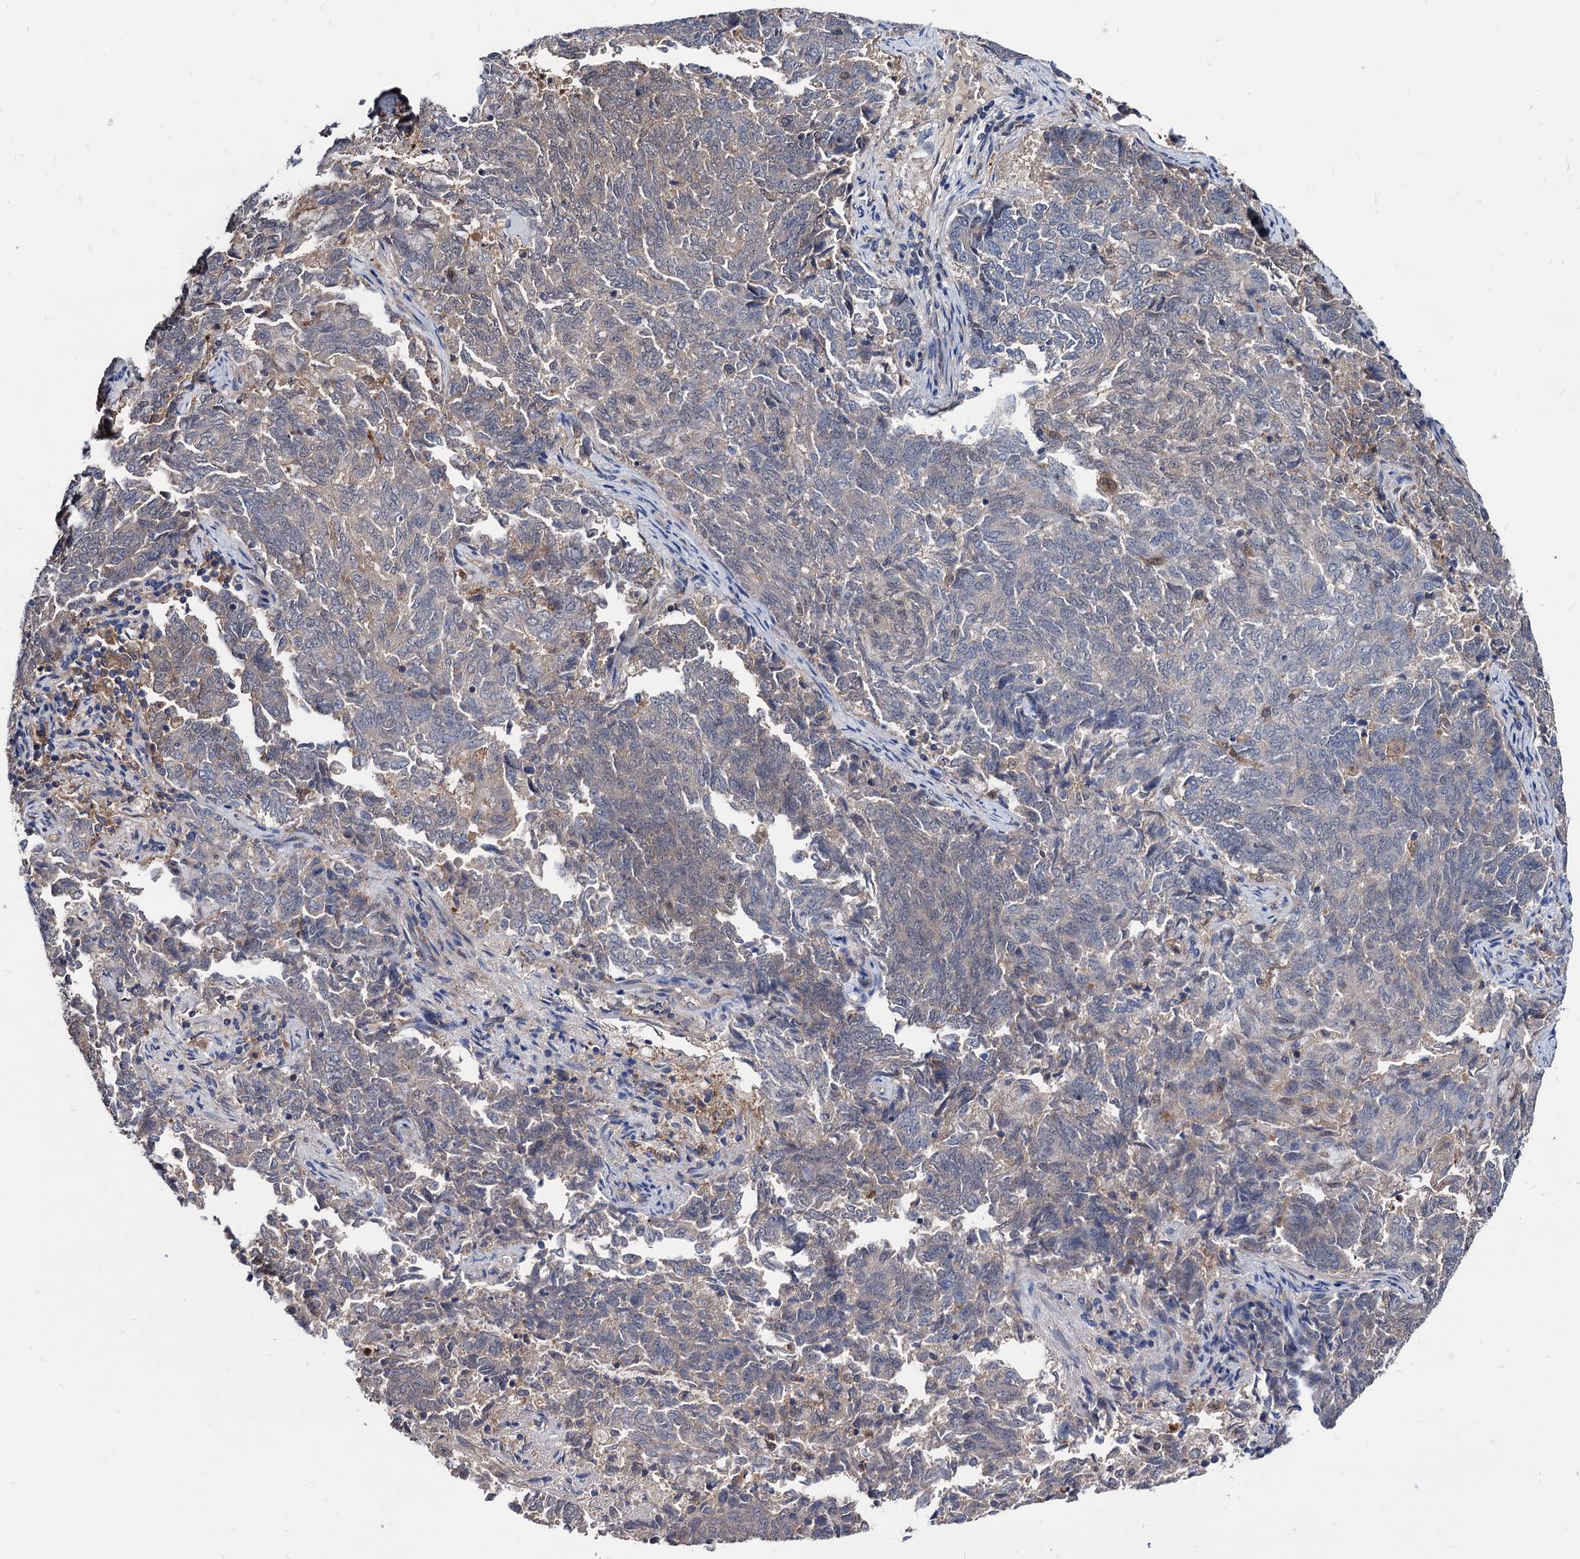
{"staining": {"intensity": "negative", "quantity": "none", "location": "none"}, "tissue": "endometrial cancer", "cell_type": "Tumor cells", "image_type": "cancer", "snomed": [{"axis": "morphology", "description": "Adenocarcinoma, NOS"}, {"axis": "topography", "description": "Endometrium"}], "caption": "A histopathology image of endometrial cancer stained for a protein shows no brown staining in tumor cells.", "gene": "CPPED1", "patient": {"sex": "female", "age": 80}}